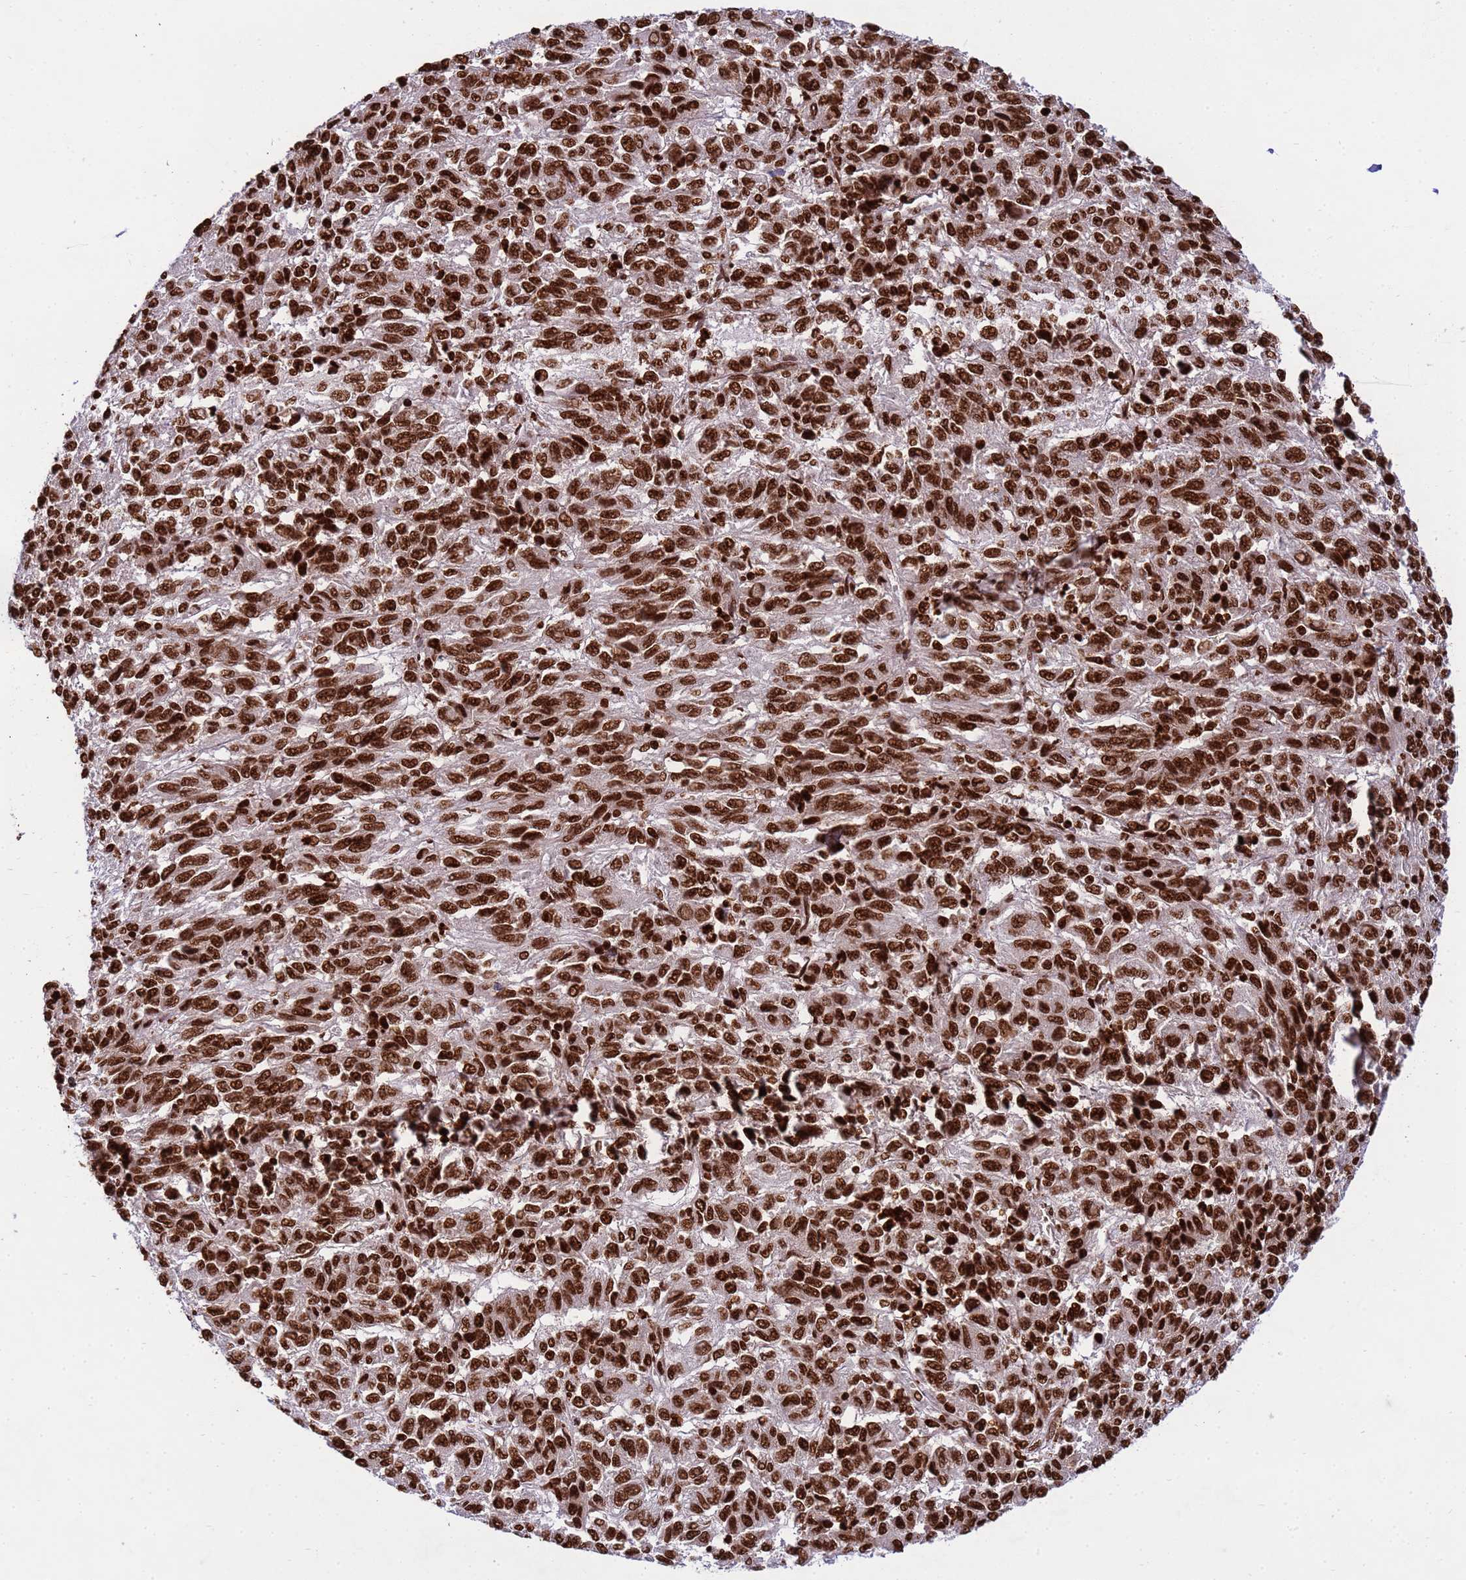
{"staining": {"intensity": "strong", "quantity": ">75%", "location": "nuclear"}, "tissue": "melanoma", "cell_type": "Tumor cells", "image_type": "cancer", "snomed": [{"axis": "morphology", "description": "Malignant melanoma, Metastatic site"}, {"axis": "topography", "description": "Lung"}], "caption": "High-magnification brightfield microscopy of melanoma stained with DAB (brown) and counterstained with hematoxylin (blue). tumor cells exhibit strong nuclear positivity is appreciated in approximately>75% of cells.", "gene": "H3-3B", "patient": {"sex": "male", "age": 64}}